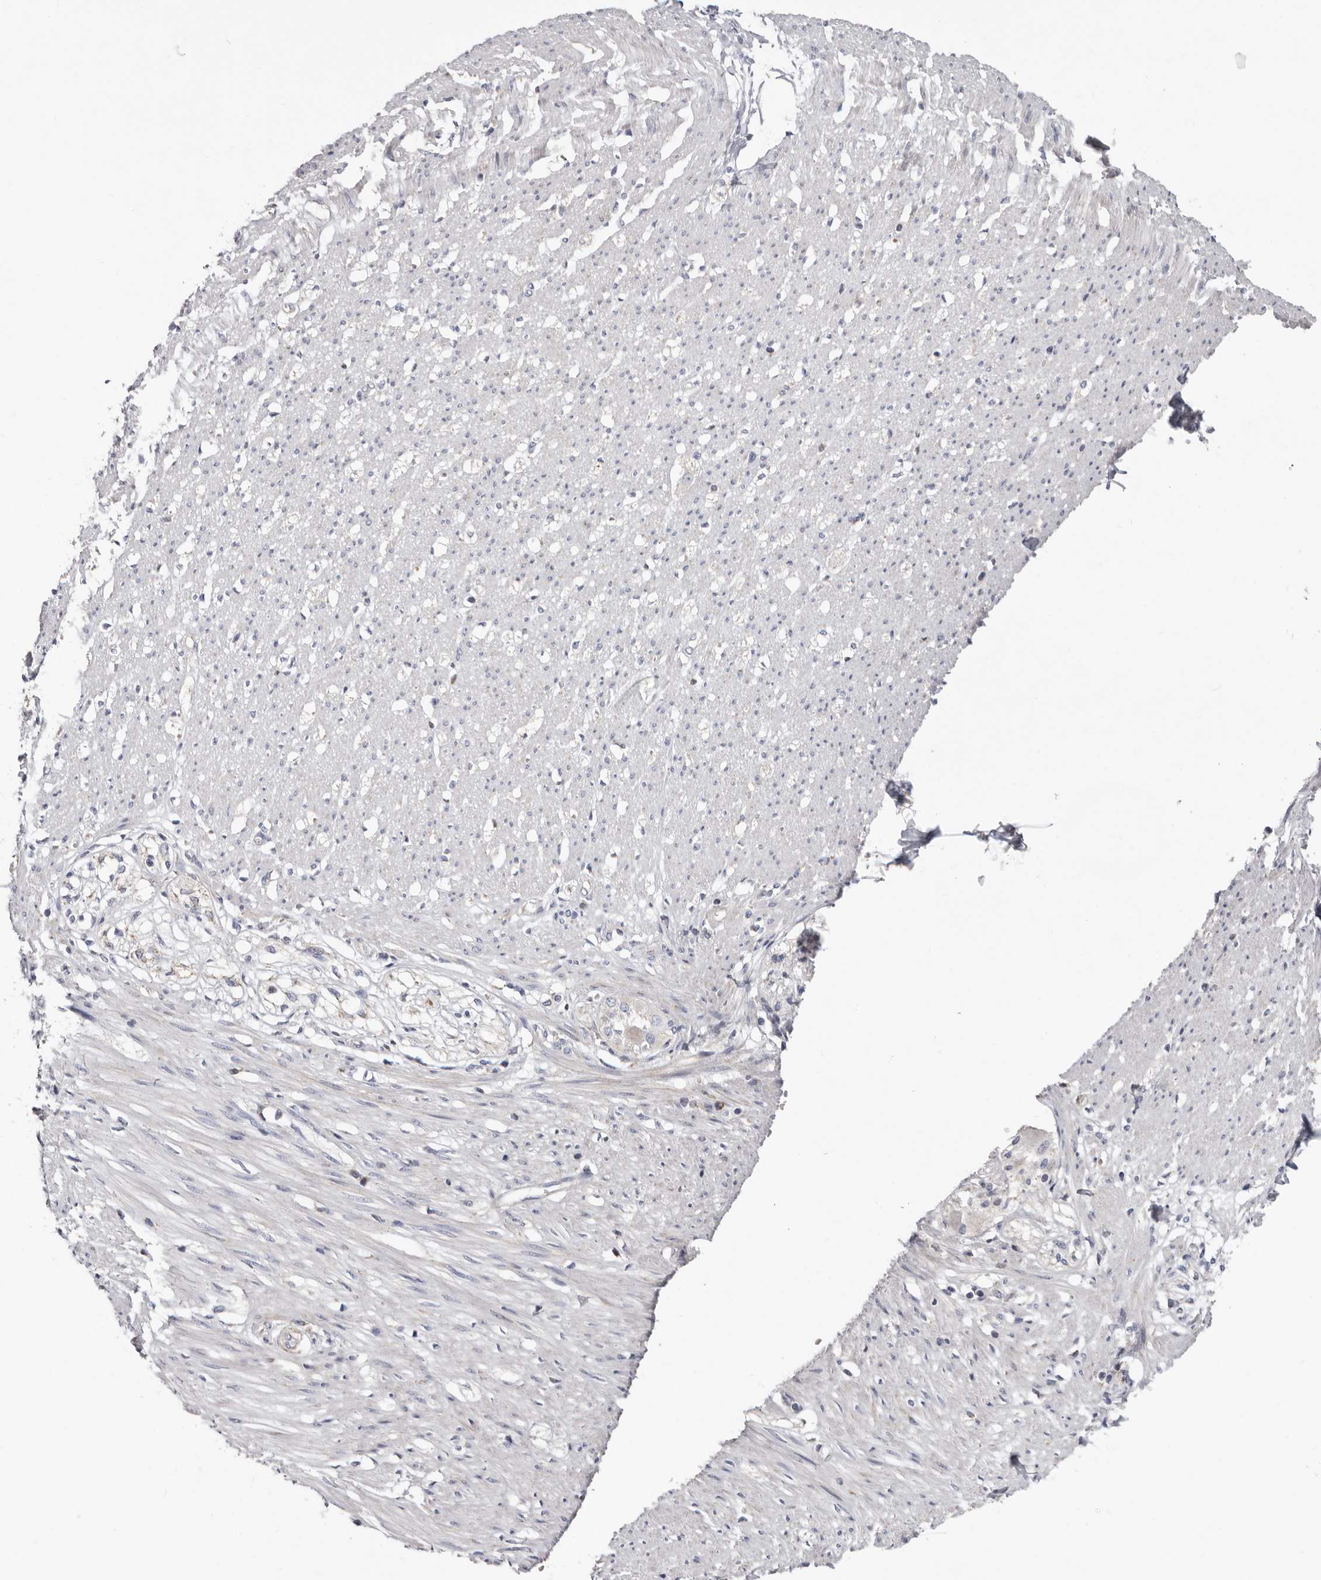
{"staining": {"intensity": "weak", "quantity": "<25%", "location": "cytoplasmic/membranous"}, "tissue": "smooth muscle", "cell_type": "Smooth muscle cells", "image_type": "normal", "snomed": [{"axis": "morphology", "description": "Normal tissue, NOS"}, {"axis": "morphology", "description": "Adenocarcinoma, NOS"}, {"axis": "topography", "description": "Colon"}, {"axis": "topography", "description": "Peripheral nerve tissue"}], "caption": "An IHC image of benign smooth muscle is shown. There is no staining in smooth muscle cells of smooth muscle. (DAB IHC visualized using brightfield microscopy, high magnification).", "gene": "RSPO2", "patient": {"sex": "male", "age": 14}}